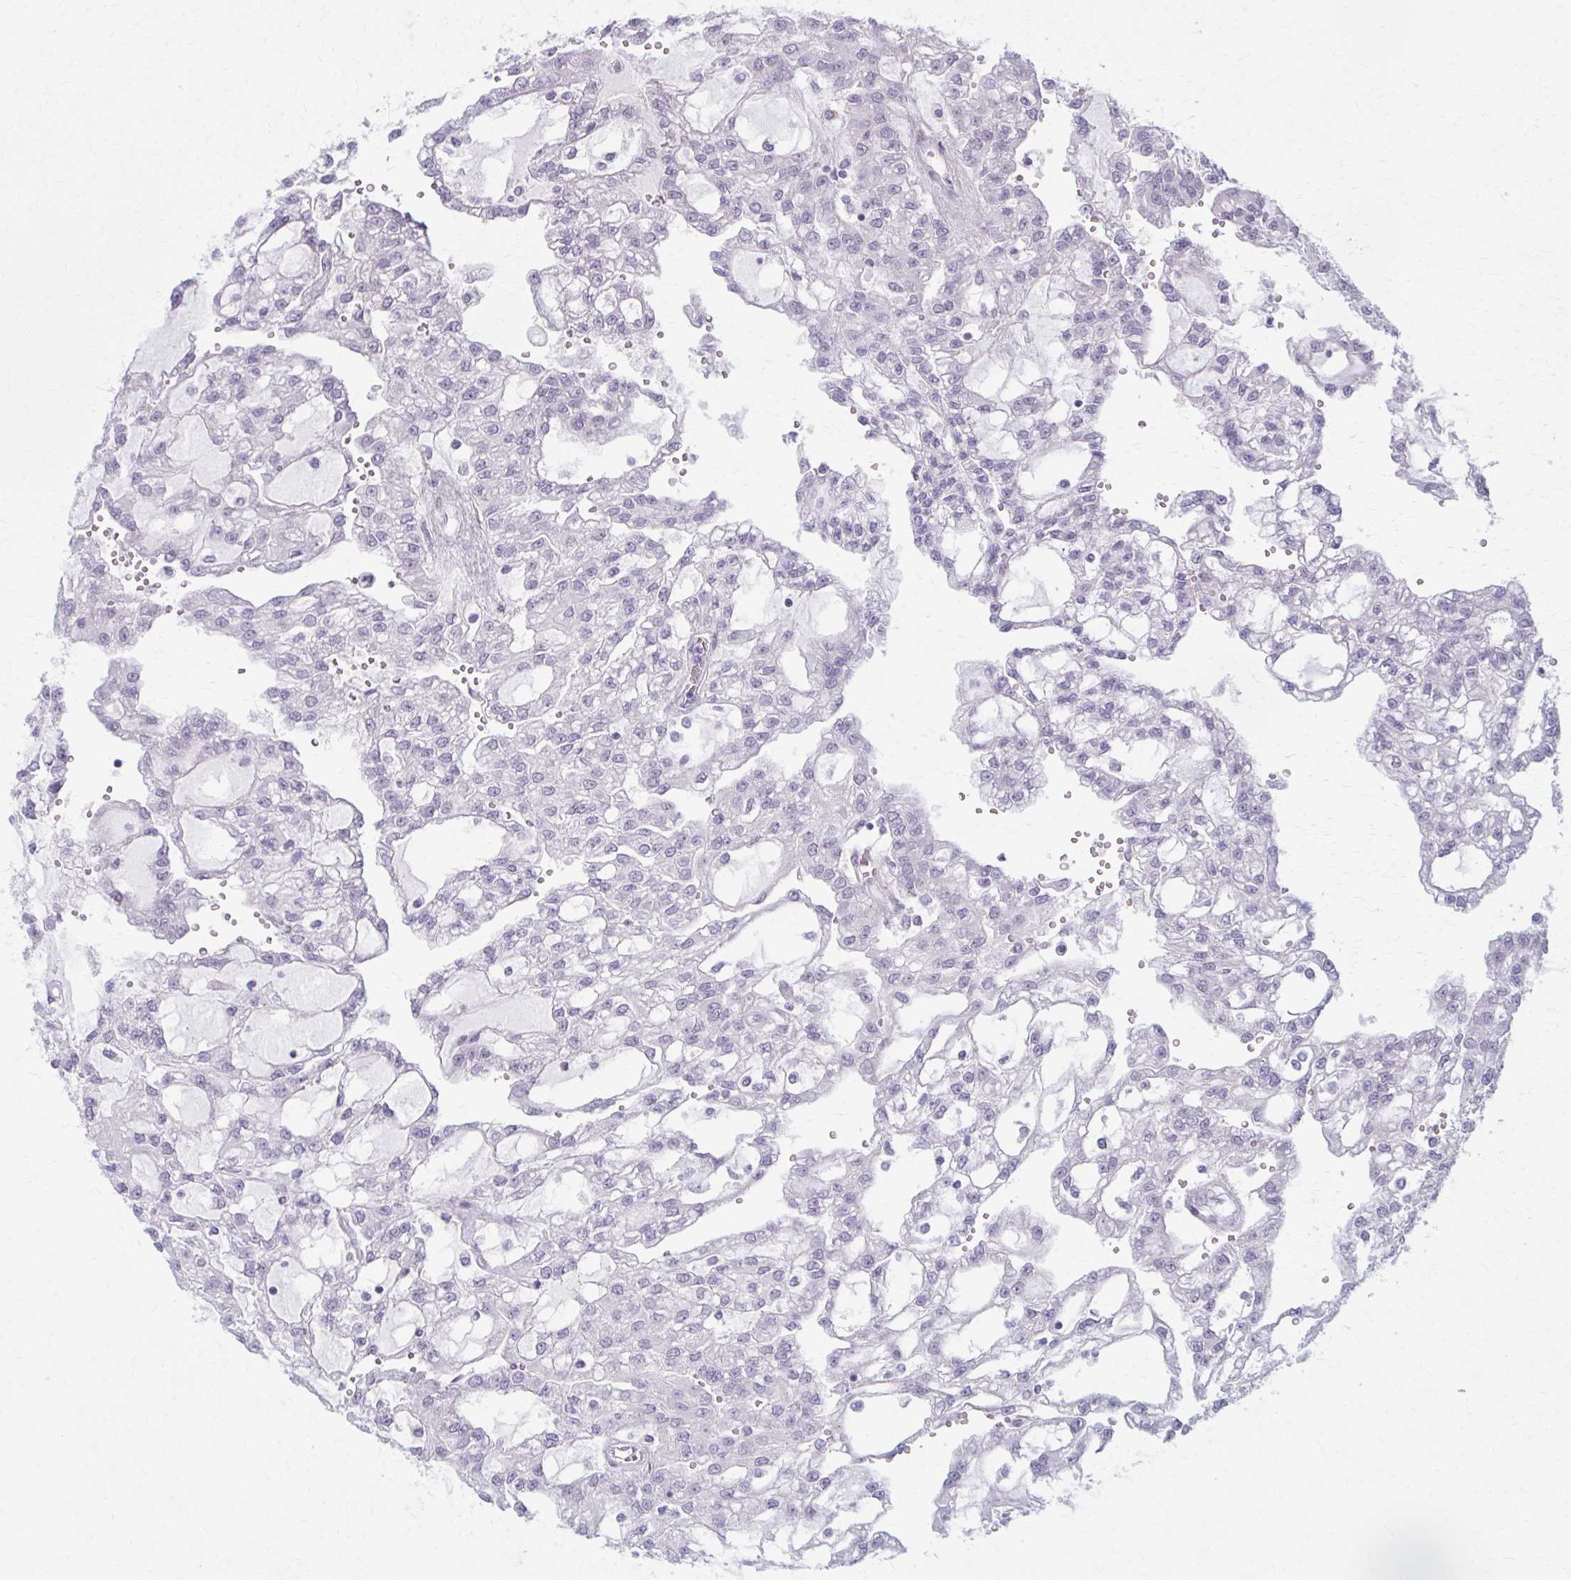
{"staining": {"intensity": "negative", "quantity": "none", "location": "none"}, "tissue": "renal cancer", "cell_type": "Tumor cells", "image_type": "cancer", "snomed": [{"axis": "morphology", "description": "Adenocarcinoma, NOS"}, {"axis": "topography", "description": "Kidney"}], "caption": "High magnification brightfield microscopy of adenocarcinoma (renal) stained with DAB (brown) and counterstained with hematoxylin (blue): tumor cells show no significant staining. Nuclei are stained in blue.", "gene": "NUMBL", "patient": {"sex": "male", "age": 63}}